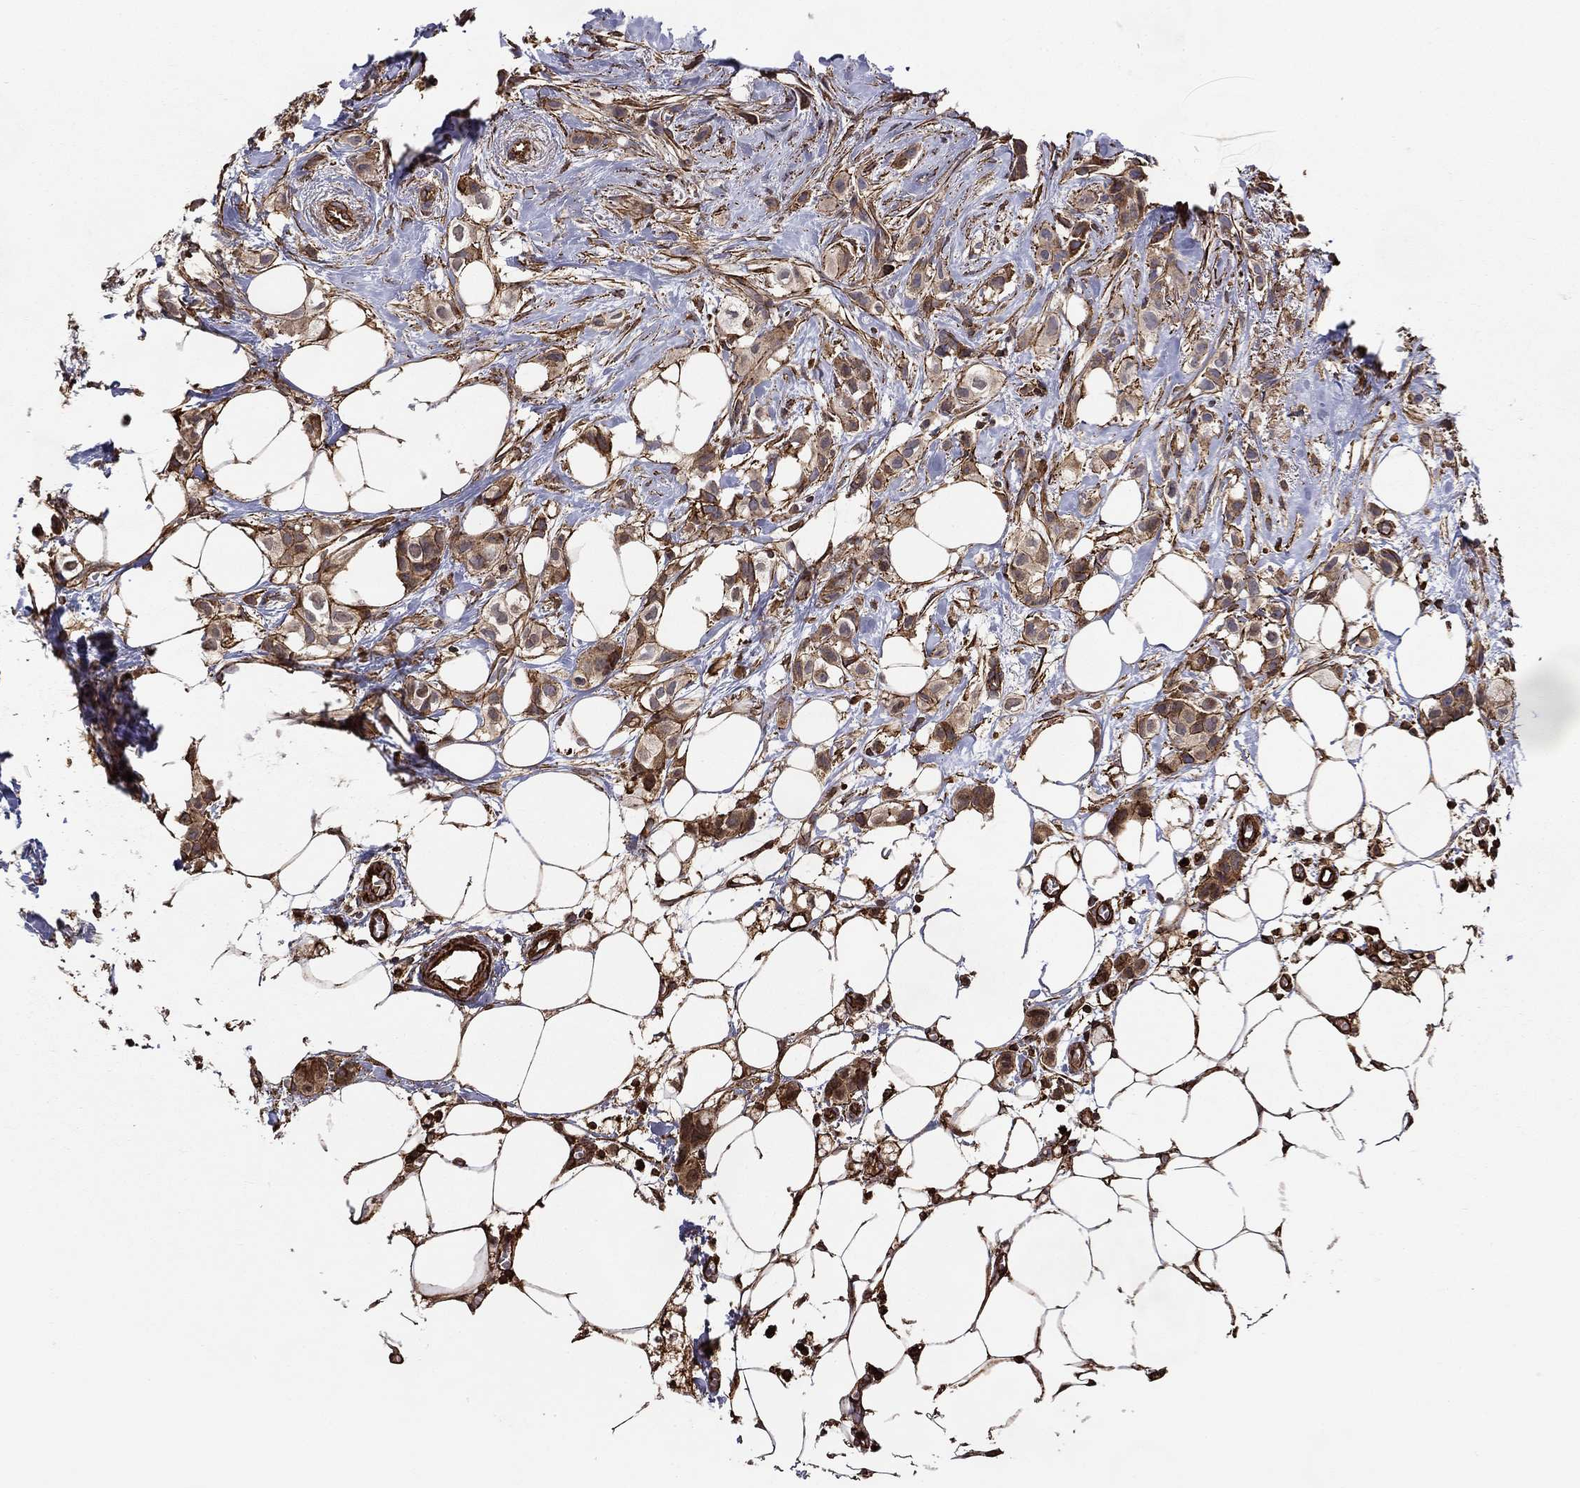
{"staining": {"intensity": "weak", "quantity": ">75%", "location": "cytoplasmic/membranous"}, "tissue": "breast cancer", "cell_type": "Tumor cells", "image_type": "cancer", "snomed": [{"axis": "morphology", "description": "Duct carcinoma"}, {"axis": "topography", "description": "Breast"}], "caption": "The photomicrograph displays immunohistochemical staining of invasive ductal carcinoma (breast). There is weak cytoplasmic/membranous positivity is seen in approximately >75% of tumor cells.", "gene": "NPHP1", "patient": {"sex": "female", "age": 85}}